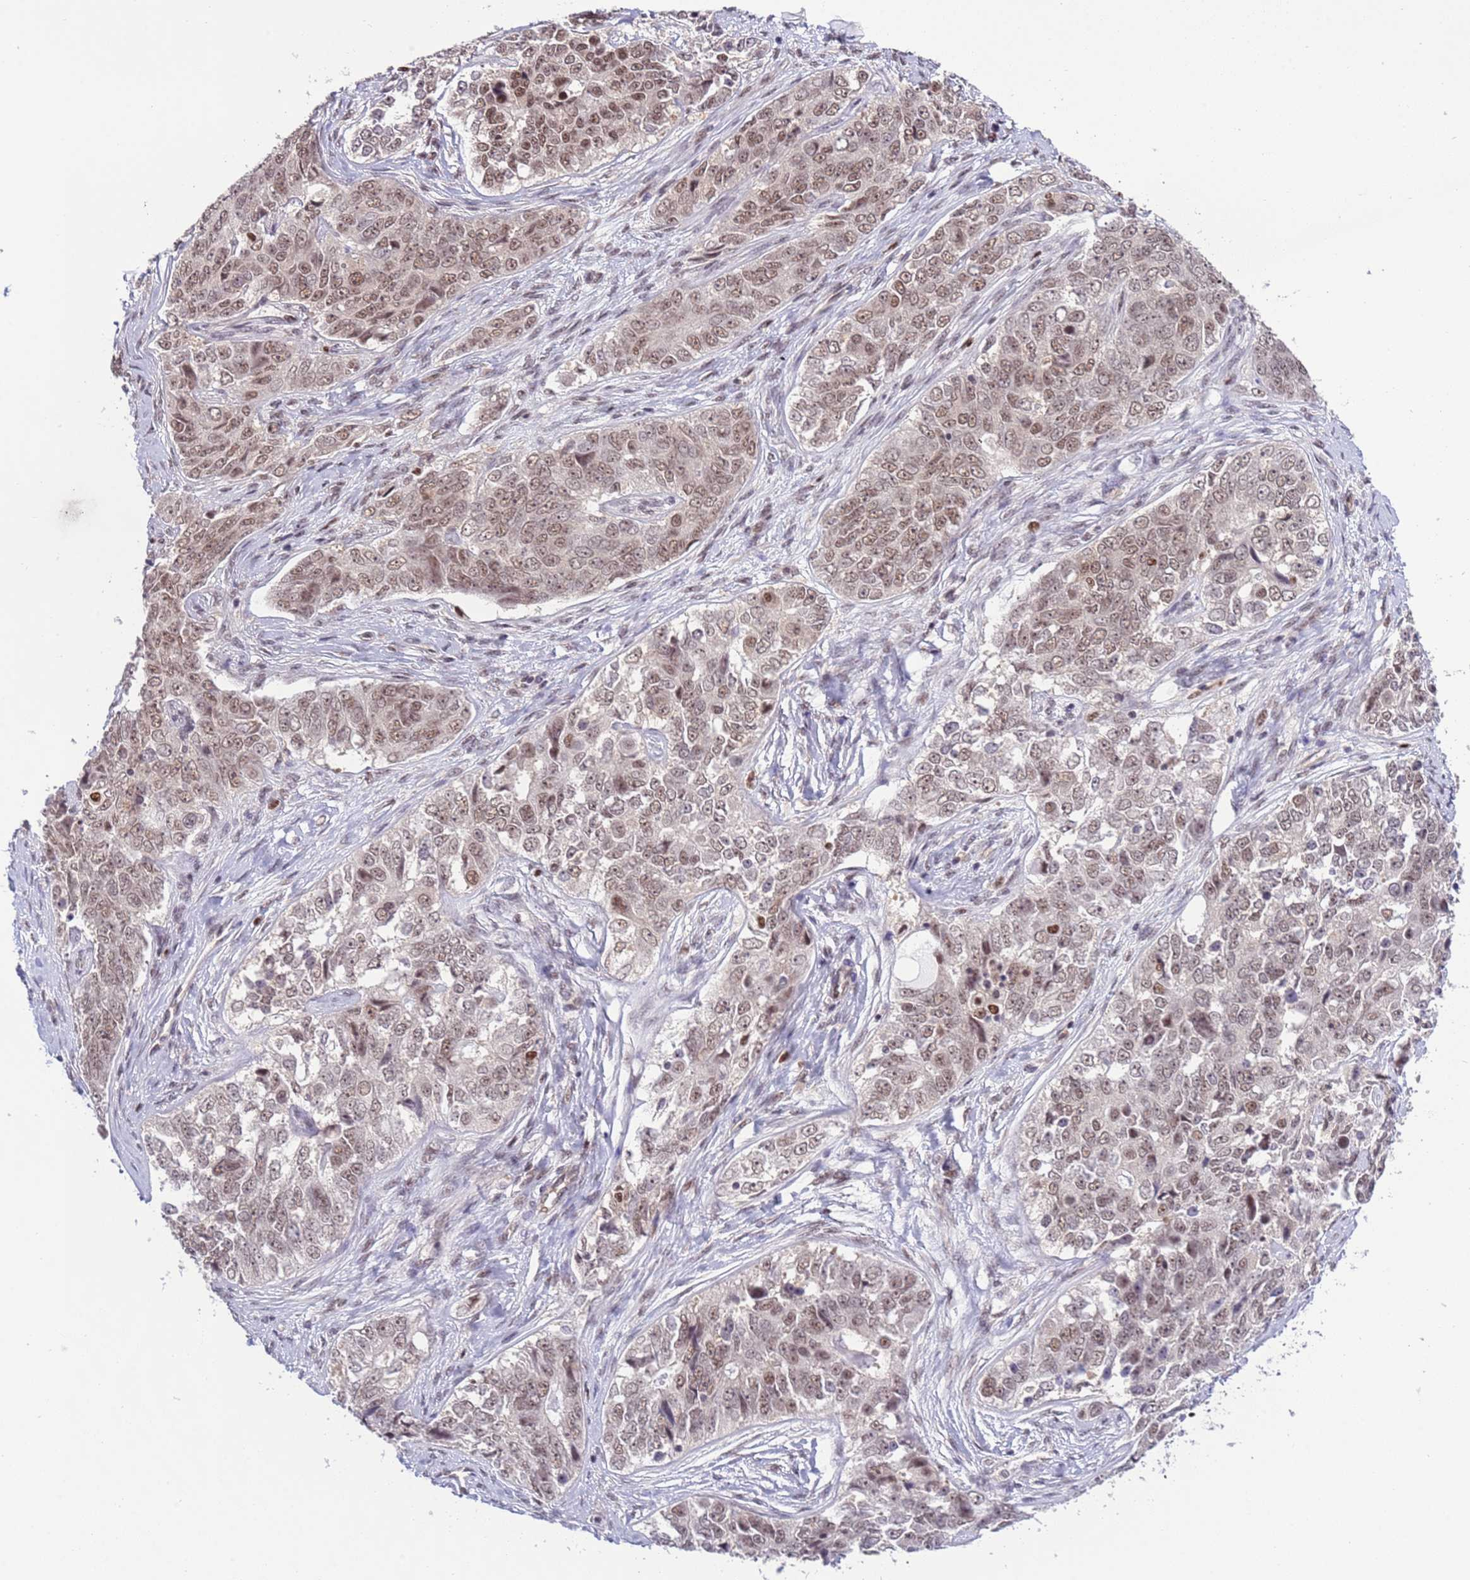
{"staining": {"intensity": "moderate", "quantity": ">75%", "location": "nuclear"}, "tissue": "ovarian cancer", "cell_type": "Tumor cells", "image_type": "cancer", "snomed": [{"axis": "morphology", "description": "Carcinoma, endometroid"}, {"axis": "topography", "description": "Ovary"}], "caption": "Endometroid carcinoma (ovarian) stained with DAB (3,3'-diaminobenzidine) immunohistochemistry (IHC) exhibits medium levels of moderate nuclear positivity in approximately >75% of tumor cells. (Stains: DAB in brown, nuclei in blue, Microscopy: brightfield microscopy at high magnification).", "gene": "PRPF6", "patient": {"sex": "female", "age": 51}}